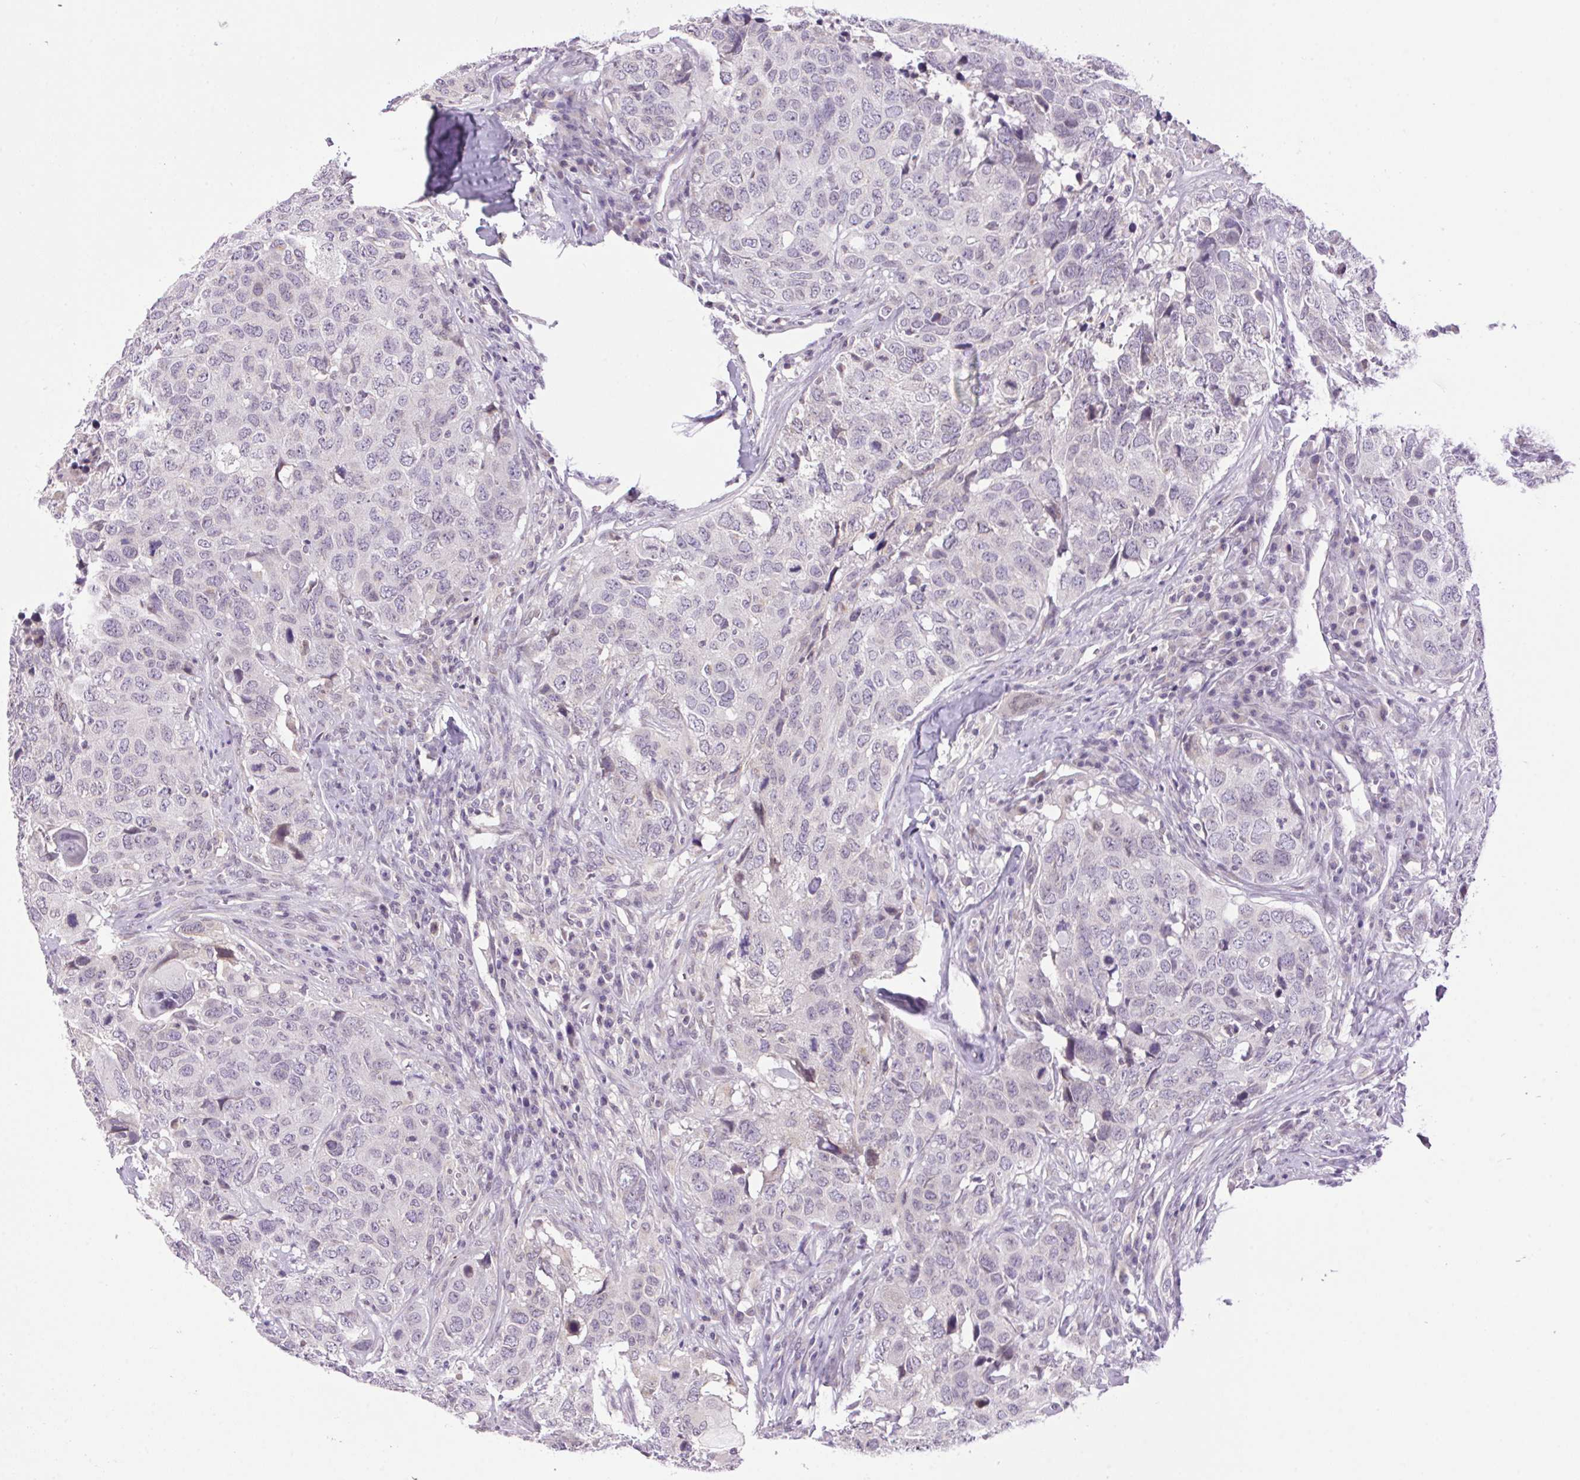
{"staining": {"intensity": "negative", "quantity": "none", "location": "none"}, "tissue": "head and neck cancer", "cell_type": "Tumor cells", "image_type": "cancer", "snomed": [{"axis": "morphology", "description": "Normal tissue, NOS"}, {"axis": "morphology", "description": "Squamous cell carcinoma, NOS"}, {"axis": "topography", "description": "Skeletal muscle"}, {"axis": "topography", "description": "Vascular tissue"}, {"axis": "topography", "description": "Peripheral nerve tissue"}, {"axis": "topography", "description": "Head-Neck"}], "caption": "Tumor cells show no significant protein positivity in head and neck cancer.", "gene": "SMIM13", "patient": {"sex": "male", "age": 66}}